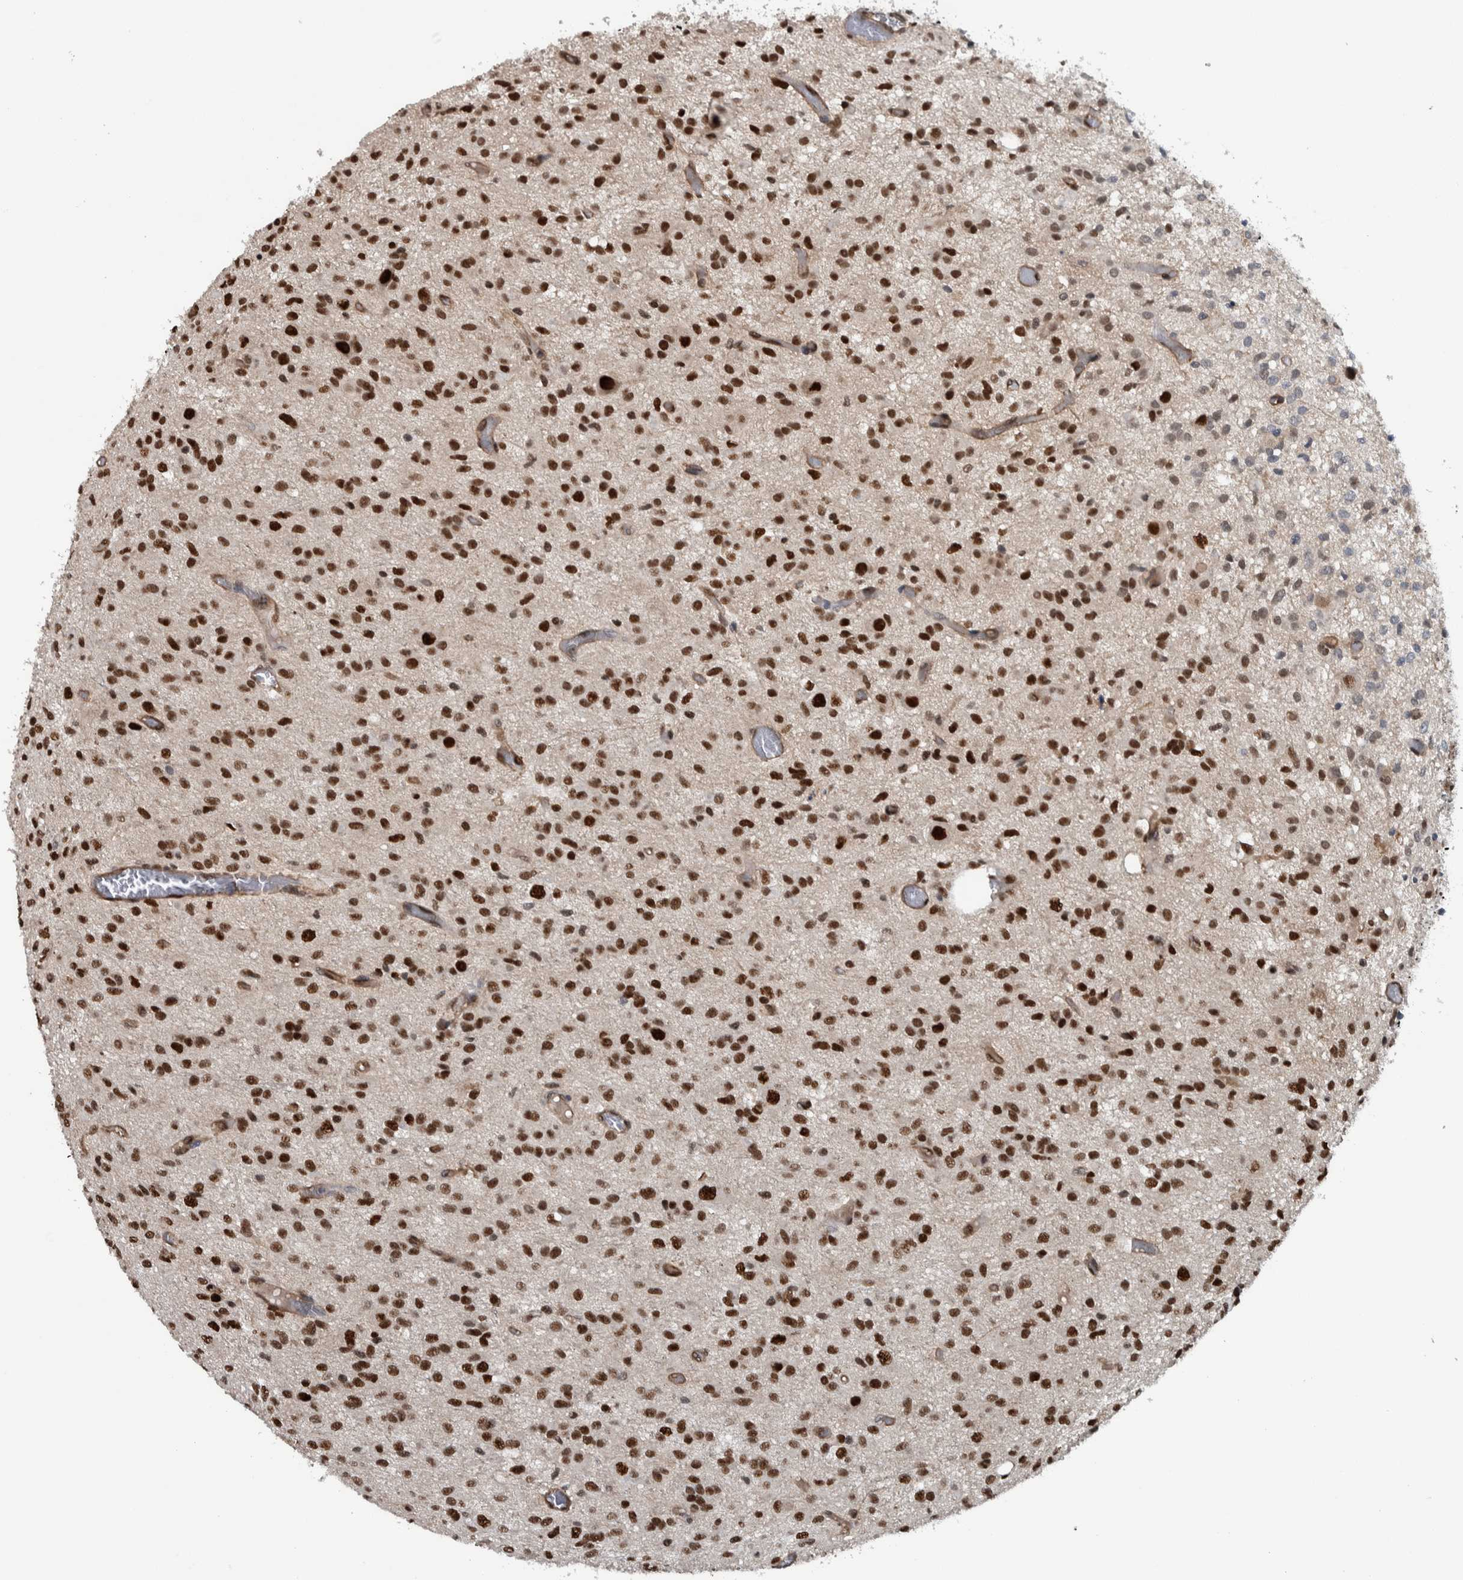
{"staining": {"intensity": "strong", "quantity": ">75%", "location": "nuclear"}, "tissue": "glioma", "cell_type": "Tumor cells", "image_type": "cancer", "snomed": [{"axis": "morphology", "description": "Glioma, malignant, High grade"}, {"axis": "topography", "description": "Brain"}], "caption": "This is a micrograph of IHC staining of malignant glioma (high-grade), which shows strong positivity in the nuclear of tumor cells.", "gene": "FAM135B", "patient": {"sex": "female", "age": 59}}